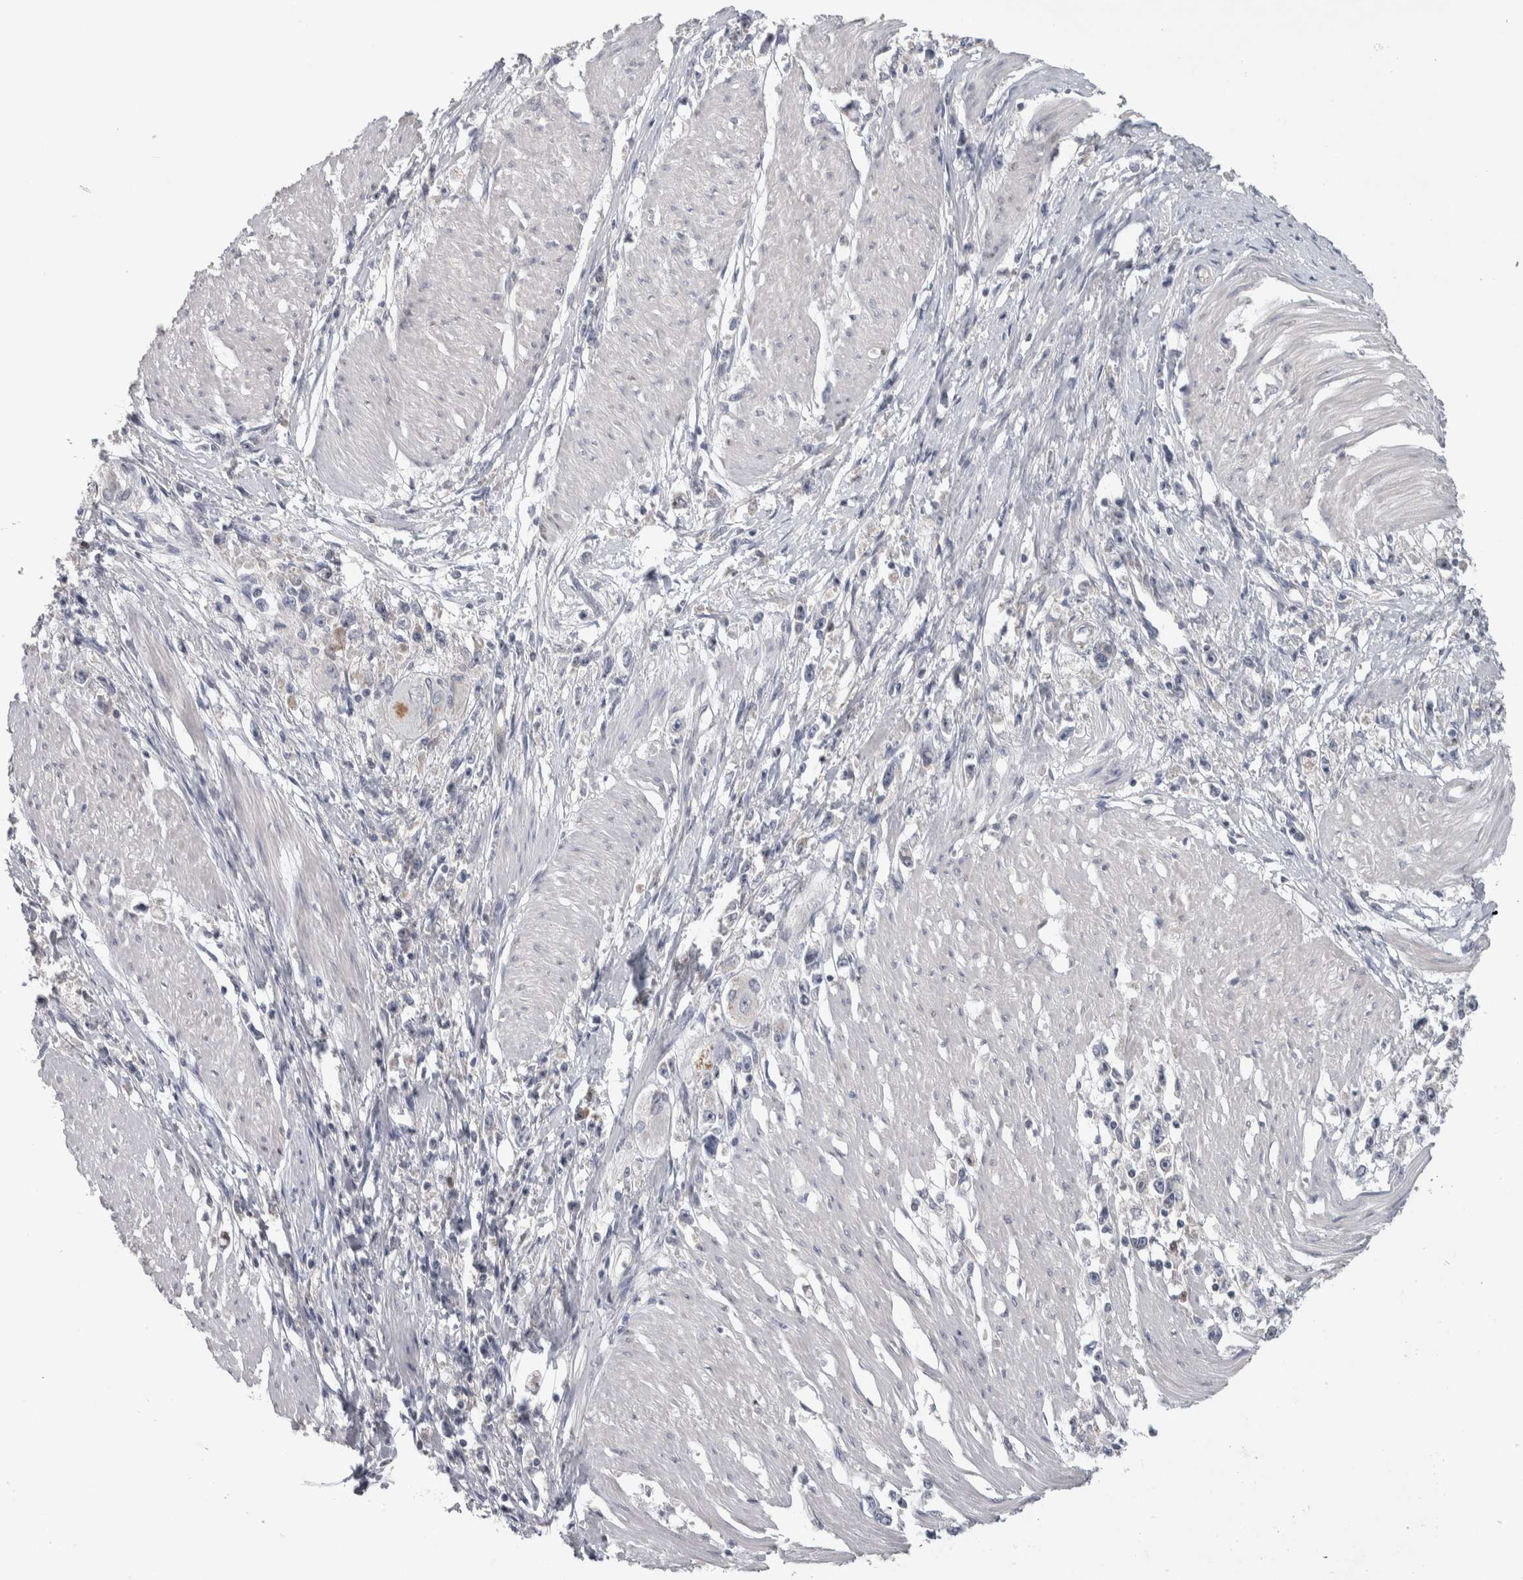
{"staining": {"intensity": "negative", "quantity": "none", "location": "none"}, "tissue": "stomach cancer", "cell_type": "Tumor cells", "image_type": "cancer", "snomed": [{"axis": "morphology", "description": "Adenocarcinoma, NOS"}, {"axis": "topography", "description": "Stomach"}], "caption": "Immunohistochemistry (IHC) photomicrograph of neoplastic tissue: human adenocarcinoma (stomach) stained with DAB shows no significant protein positivity in tumor cells.", "gene": "NFKB2", "patient": {"sex": "female", "age": 59}}